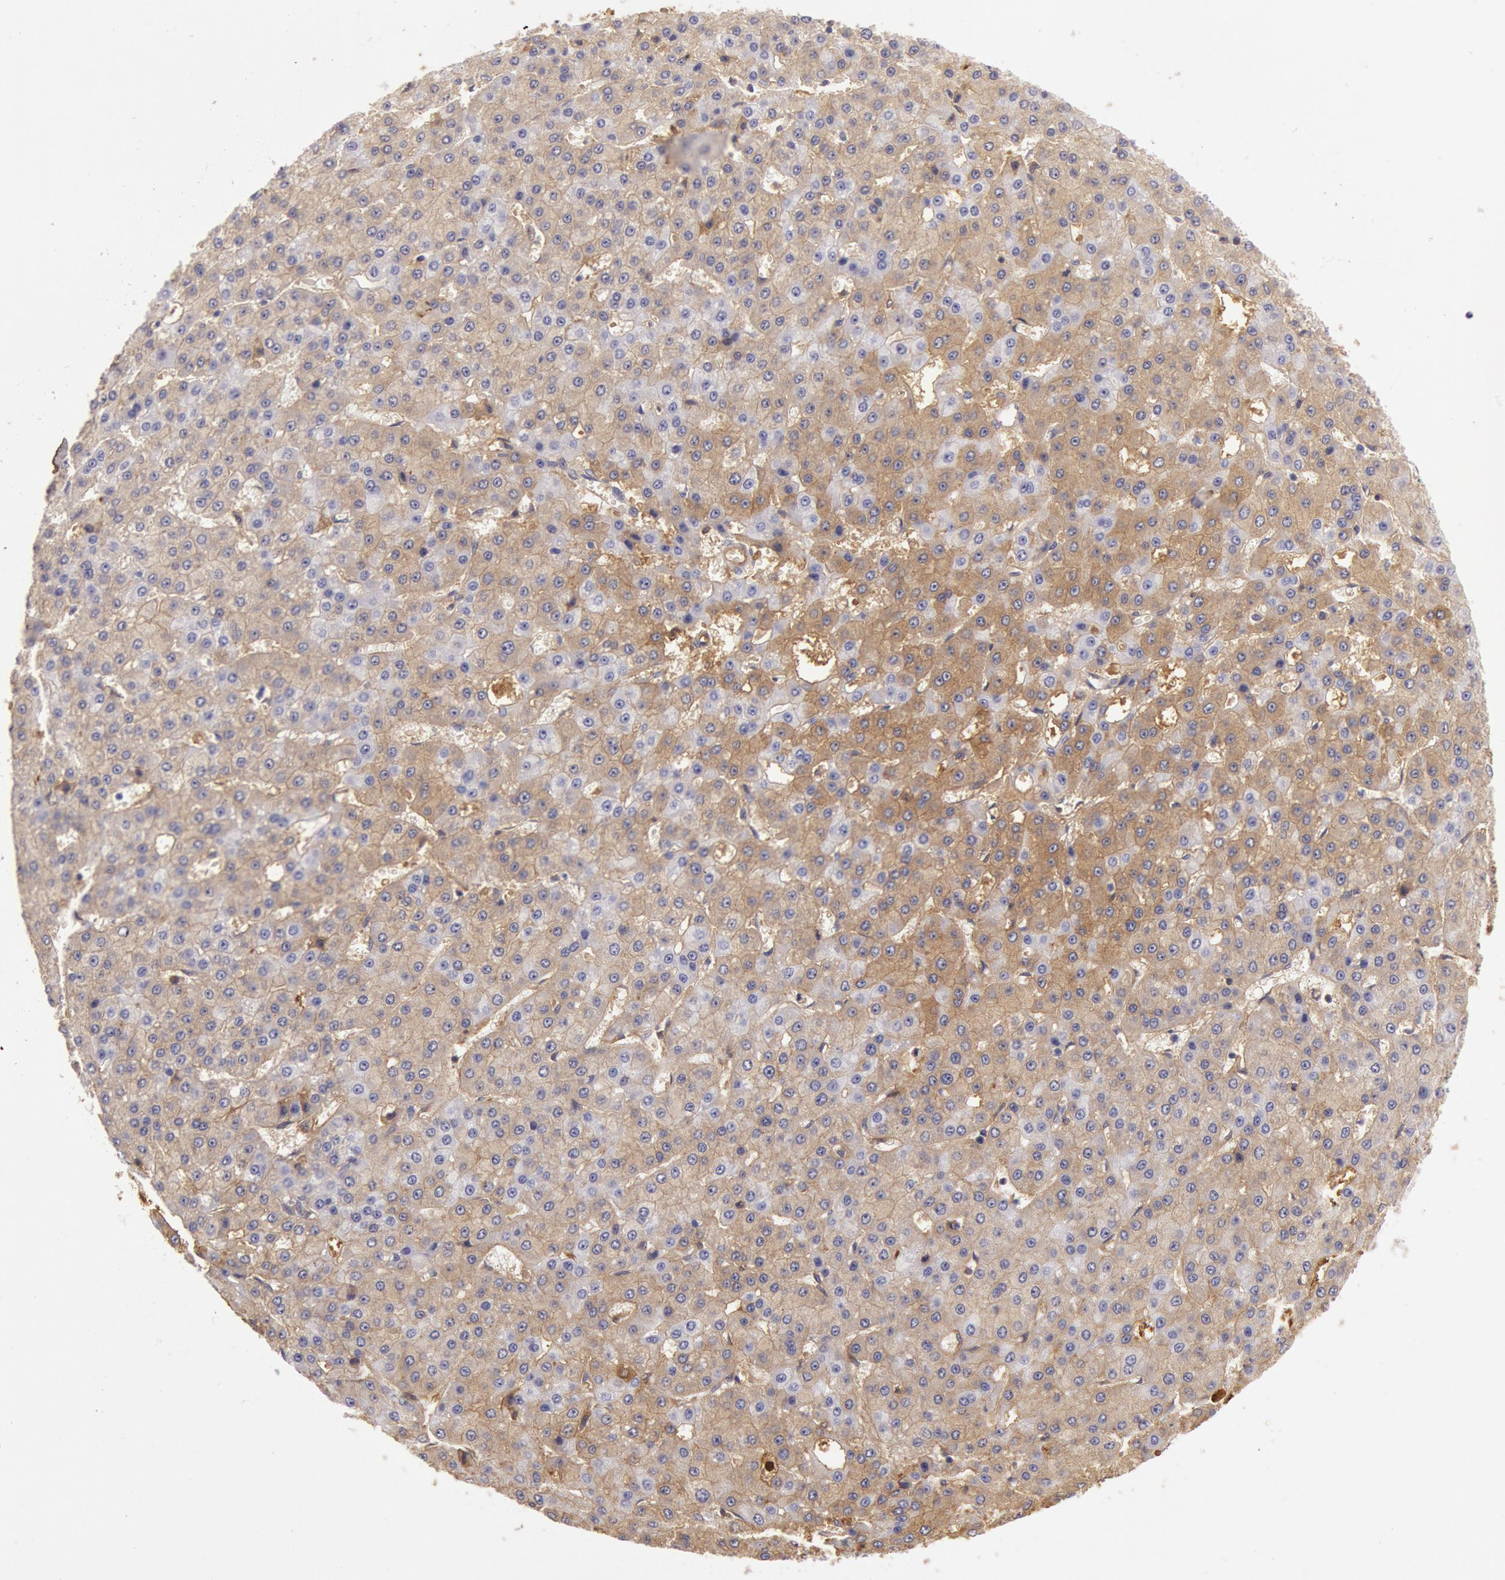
{"staining": {"intensity": "moderate", "quantity": "25%-75%", "location": "cytoplasmic/membranous"}, "tissue": "liver cancer", "cell_type": "Tumor cells", "image_type": "cancer", "snomed": [{"axis": "morphology", "description": "Carcinoma, Hepatocellular, NOS"}, {"axis": "topography", "description": "Liver"}], "caption": "Protein staining reveals moderate cytoplasmic/membranous positivity in about 25%-75% of tumor cells in hepatocellular carcinoma (liver).", "gene": "IGHG1", "patient": {"sex": "male", "age": 47}}